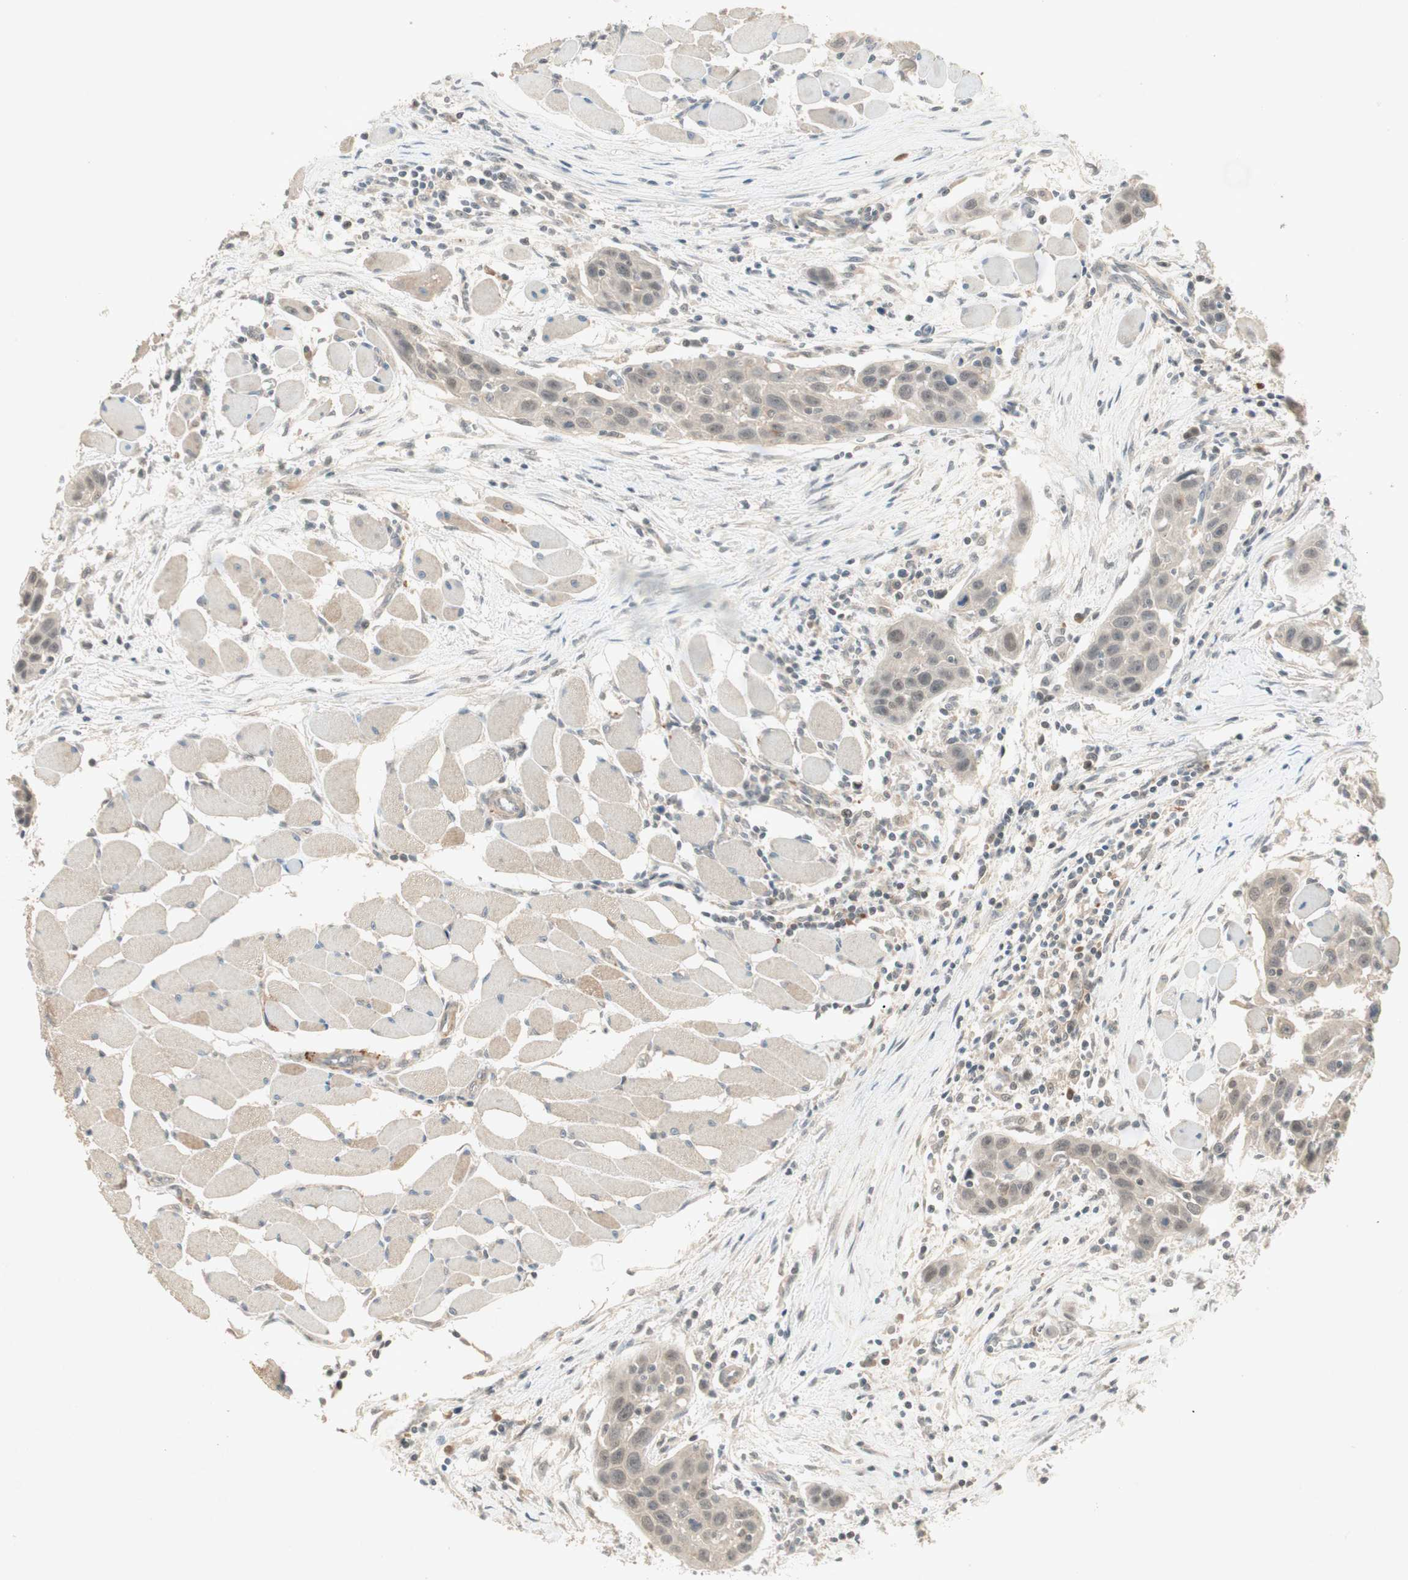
{"staining": {"intensity": "negative", "quantity": "none", "location": "none"}, "tissue": "head and neck cancer", "cell_type": "Tumor cells", "image_type": "cancer", "snomed": [{"axis": "morphology", "description": "Squamous cell carcinoma, NOS"}, {"axis": "topography", "description": "Oral tissue"}, {"axis": "topography", "description": "Head-Neck"}], "caption": "The immunohistochemistry image has no significant staining in tumor cells of head and neck squamous cell carcinoma tissue.", "gene": "RNGTT", "patient": {"sex": "female", "age": 50}}